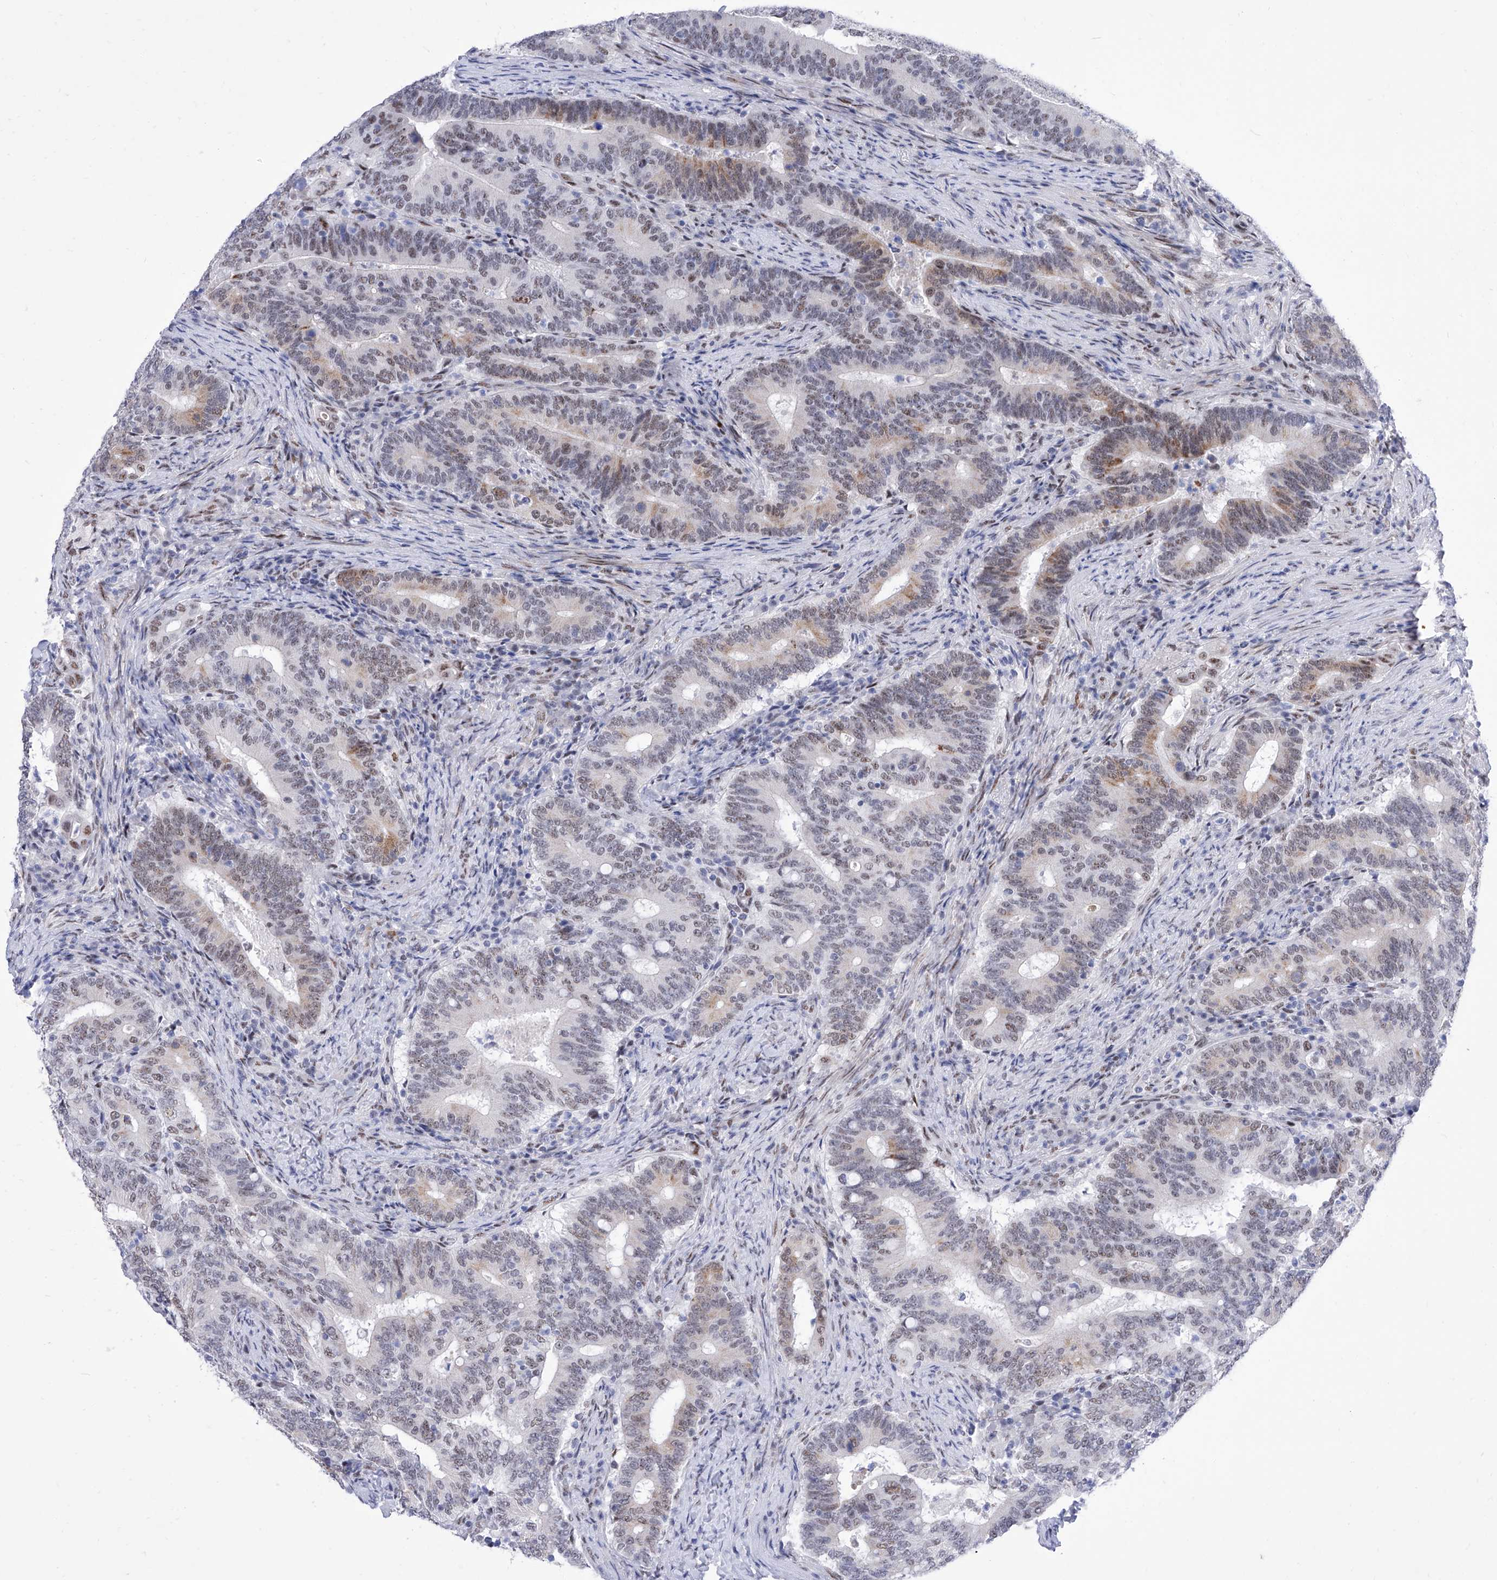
{"staining": {"intensity": "moderate", "quantity": "<25%", "location": "cytoplasmic/membranous,nuclear"}, "tissue": "colorectal cancer", "cell_type": "Tumor cells", "image_type": "cancer", "snomed": [{"axis": "morphology", "description": "Adenocarcinoma, NOS"}, {"axis": "topography", "description": "Colon"}], "caption": "This micrograph displays immunohistochemistry staining of human colorectal cancer, with low moderate cytoplasmic/membranous and nuclear expression in approximately <25% of tumor cells.", "gene": "ATN1", "patient": {"sex": "female", "age": 66}}